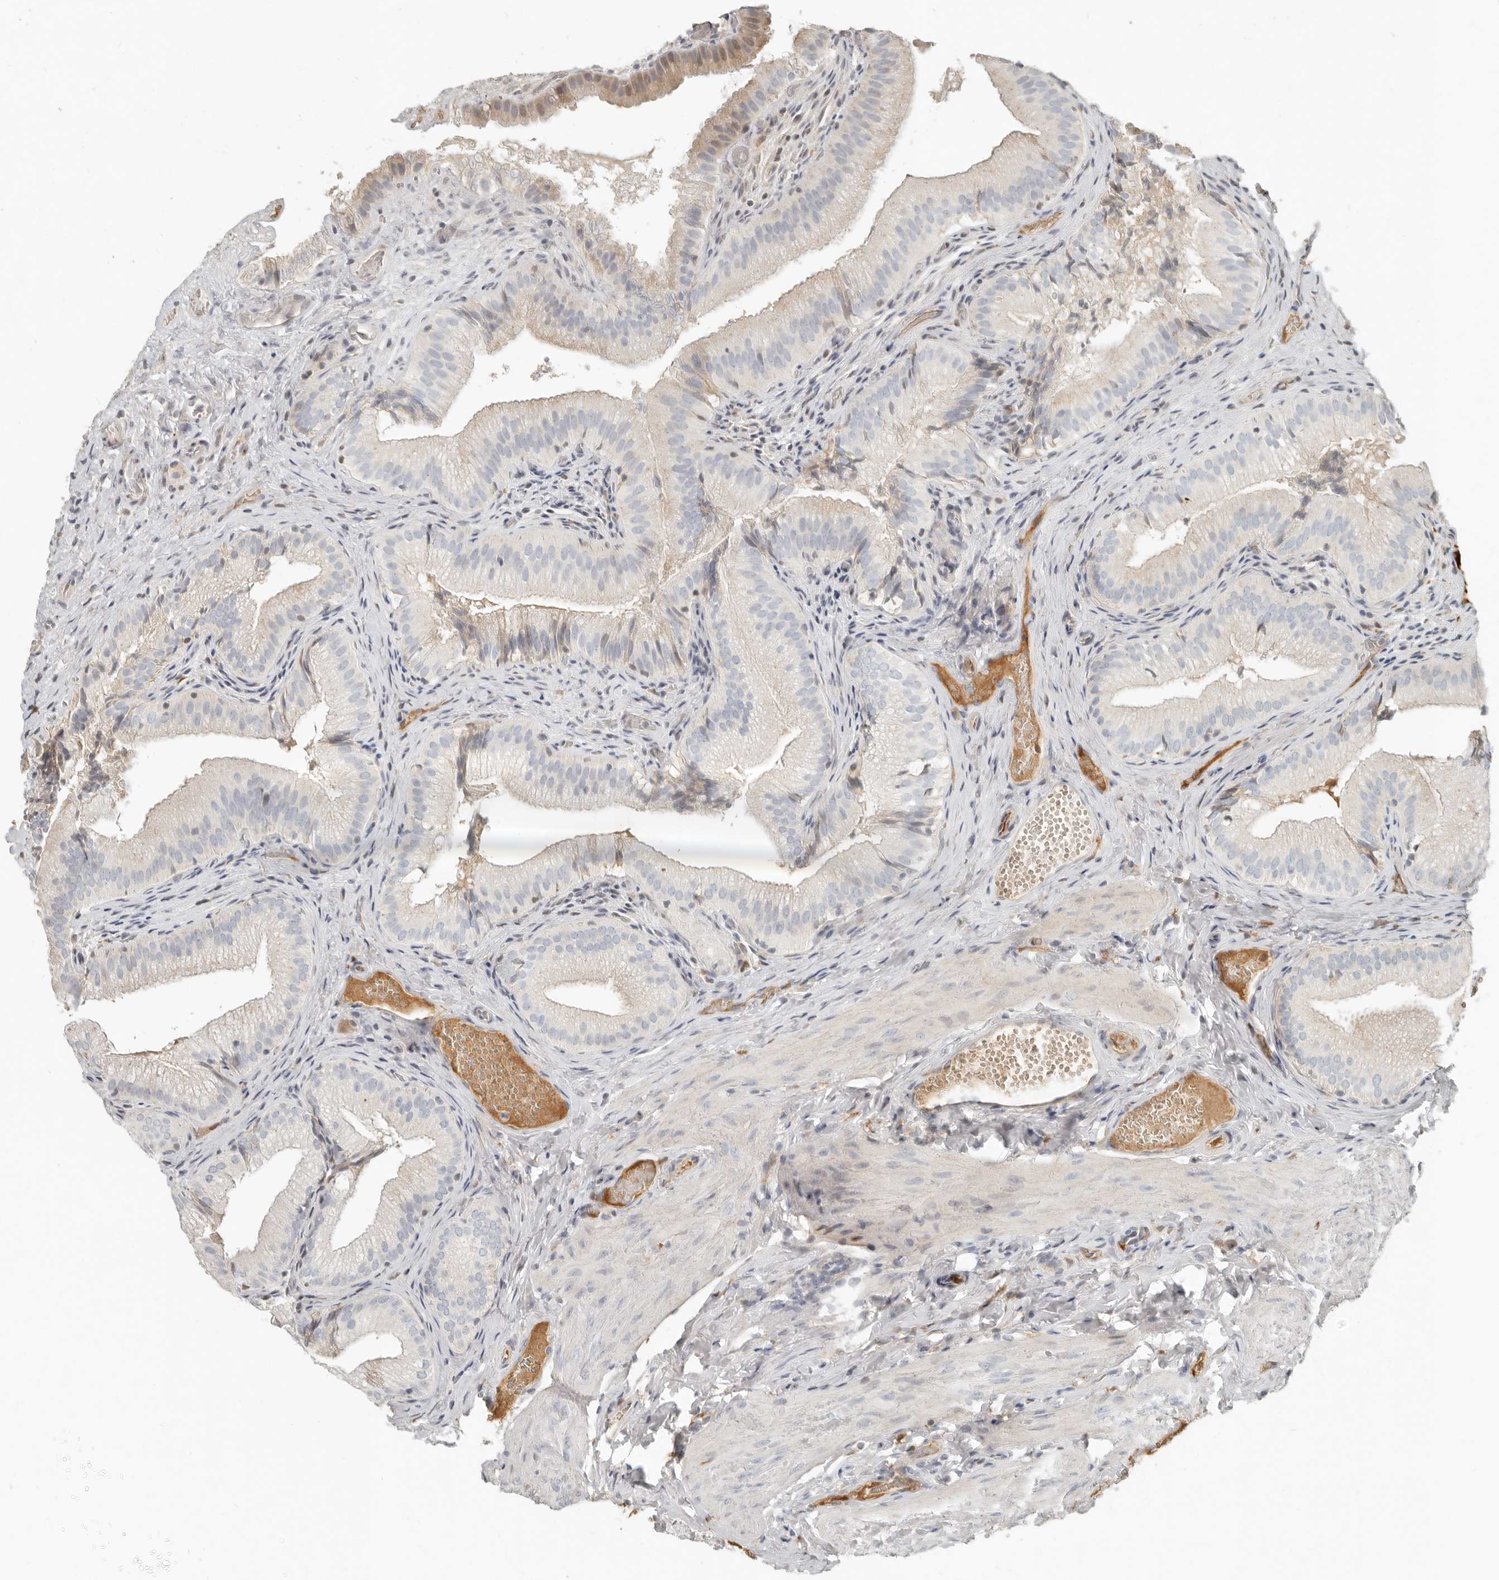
{"staining": {"intensity": "weak", "quantity": "25%-75%", "location": "cytoplasmic/membranous"}, "tissue": "gallbladder", "cell_type": "Glandular cells", "image_type": "normal", "snomed": [{"axis": "morphology", "description": "Normal tissue, NOS"}, {"axis": "topography", "description": "Gallbladder"}], "caption": "About 25%-75% of glandular cells in unremarkable human gallbladder show weak cytoplasmic/membranous protein expression as visualized by brown immunohistochemical staining.", "gene": "KLHL38", "patient": {"sex": "female", "age": 30}}